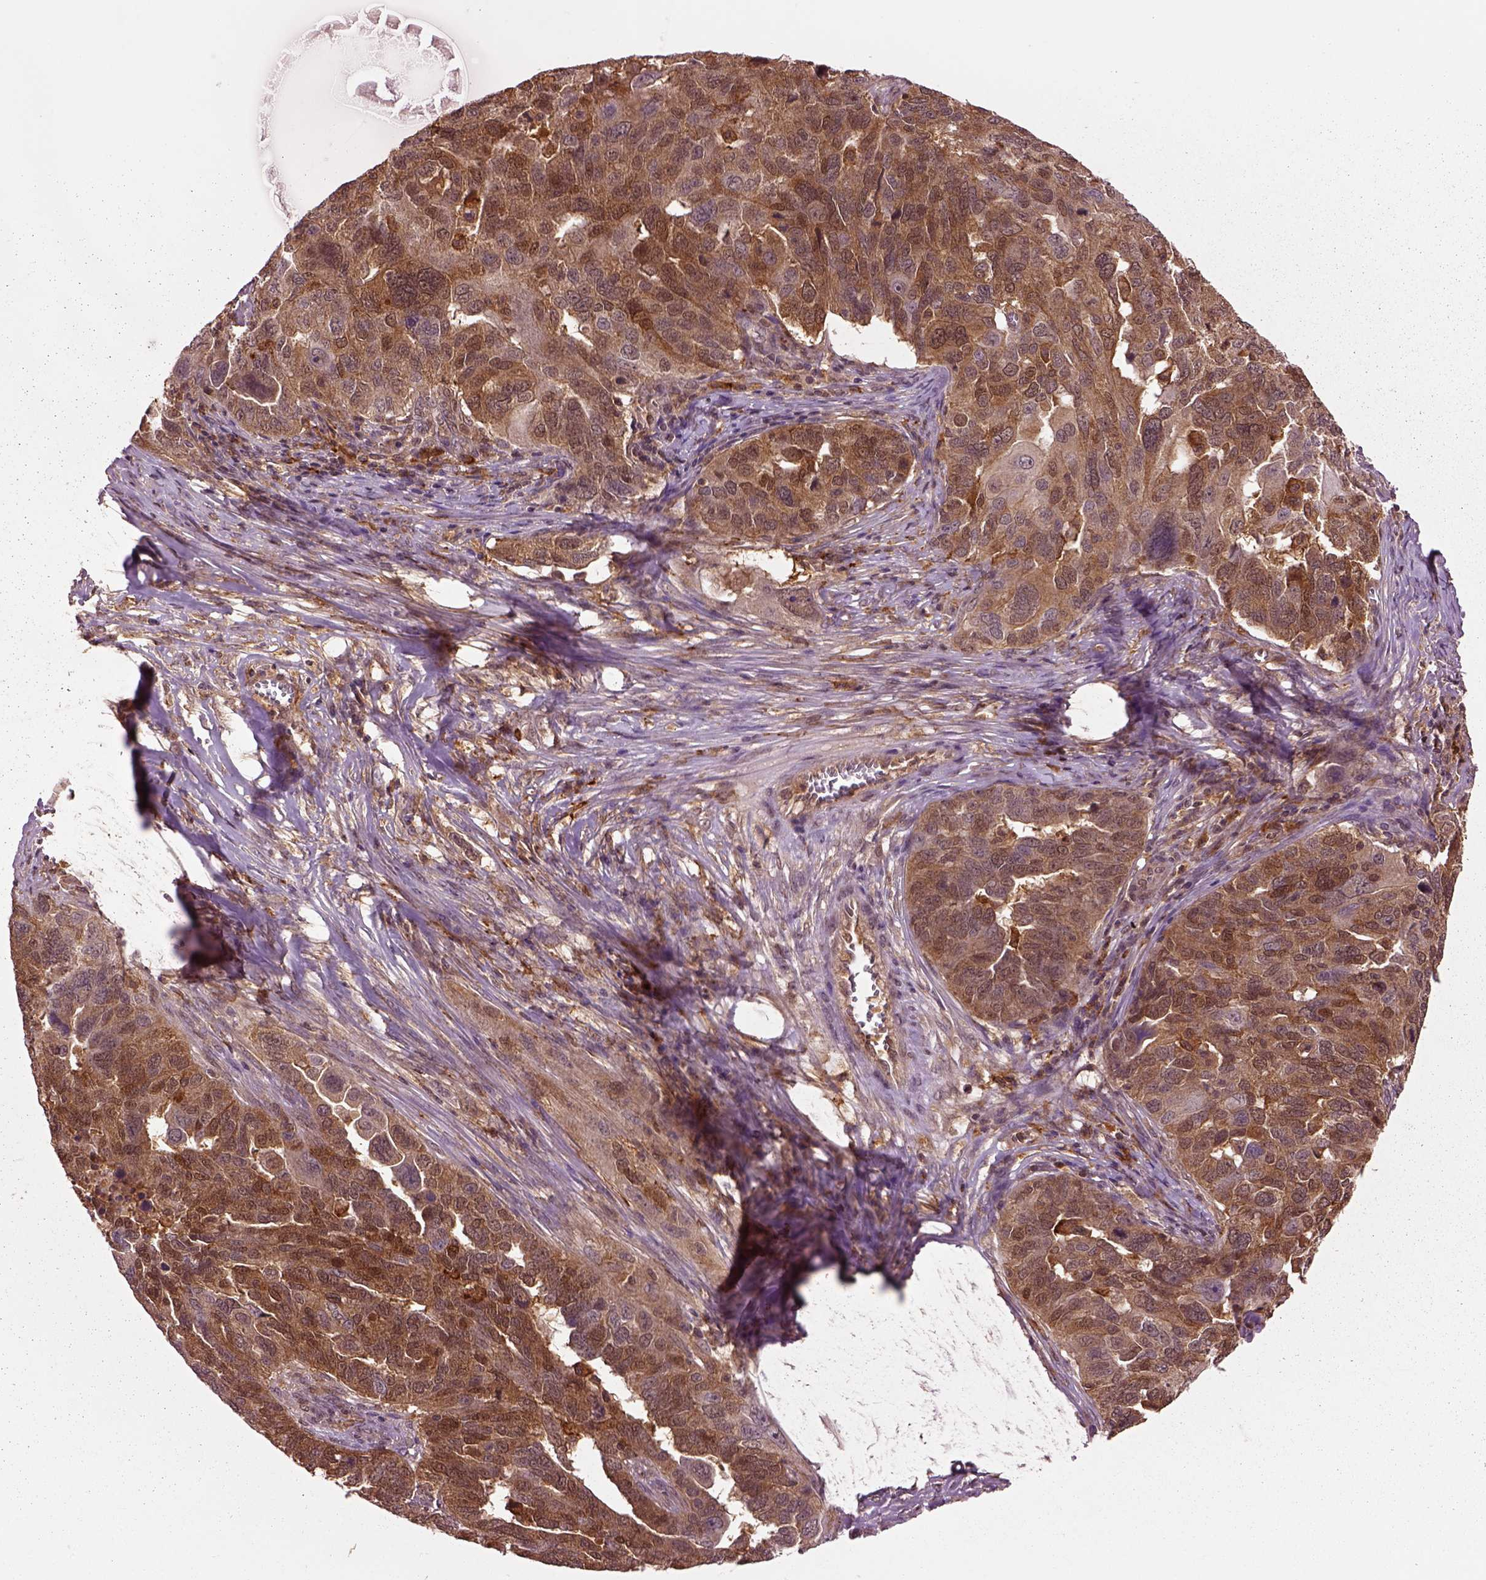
{"staining": {"intensity": "moderate", "quantity": ">75%", "location": "cytoplasmic/membranous"}, "tissue": "ovarian cancer", "cell_type": "Tumor cells", "image_type": "cancer", "snomed": [{"axis": "morphology", "description": "Carcinoma, endometroid"}, {"axis": "topography", "description": "Soft tissue"}, {"axis": "topography", "description": "Ovary"}], "caption": "Tumor cells display moderate cytoplasmic/membranous positivity in about >75% of cells in ovarian cancer. (DAB IHC with brightfield microscopy, high magnification).", "gene": "MDP1", "patient": {"sex": "female", "age": 52}}